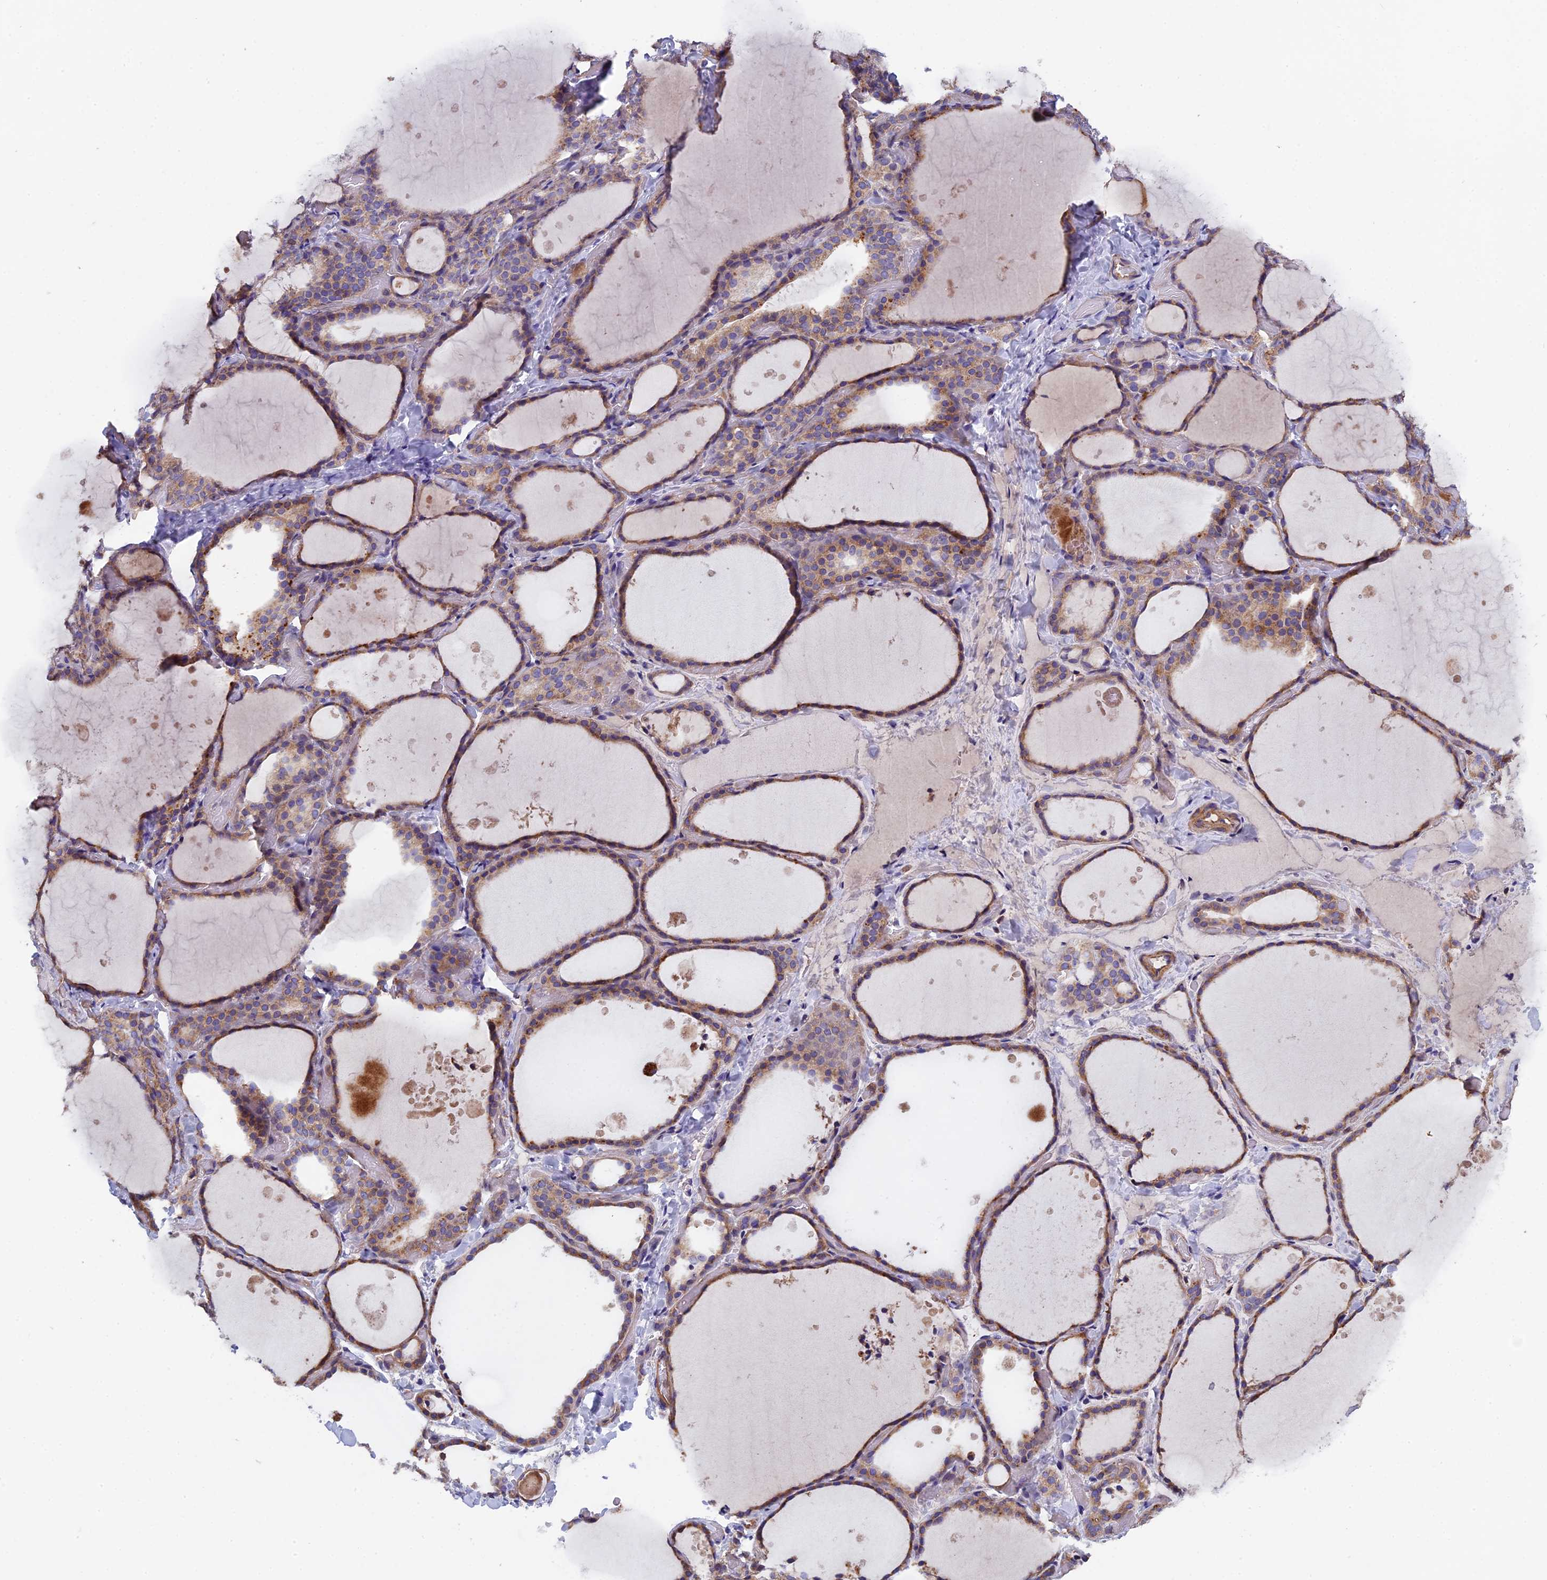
{"staining": {"intensity": "moderate", "quantity": ">75%", "location": "cytoplasmic/membranous"}, "tissue": "thyroid gland", "cell_type": "Glandular cells", "image_type": "normal", "snomed": [{"axis": "morphology", "description": "Normal tissue, NOS"}, {"axis": "topography", "description": "Thyroid gland"}], "caption": "IHC staining of benign thyroid gland, which exhibits medium levels of moderate cytoplasmic/membranous expression in approximately >75% of glandular cells indicating moderate cytoplasmic/membranous protein staining. The staining was performed using DAB (3,3'-diaminobenzidine) (brown) for protein detection and nuclei were counterstained in hematoxylin (blue).", "gene": "CCDC153", "patient": {"sex": "female", "age": 44}}